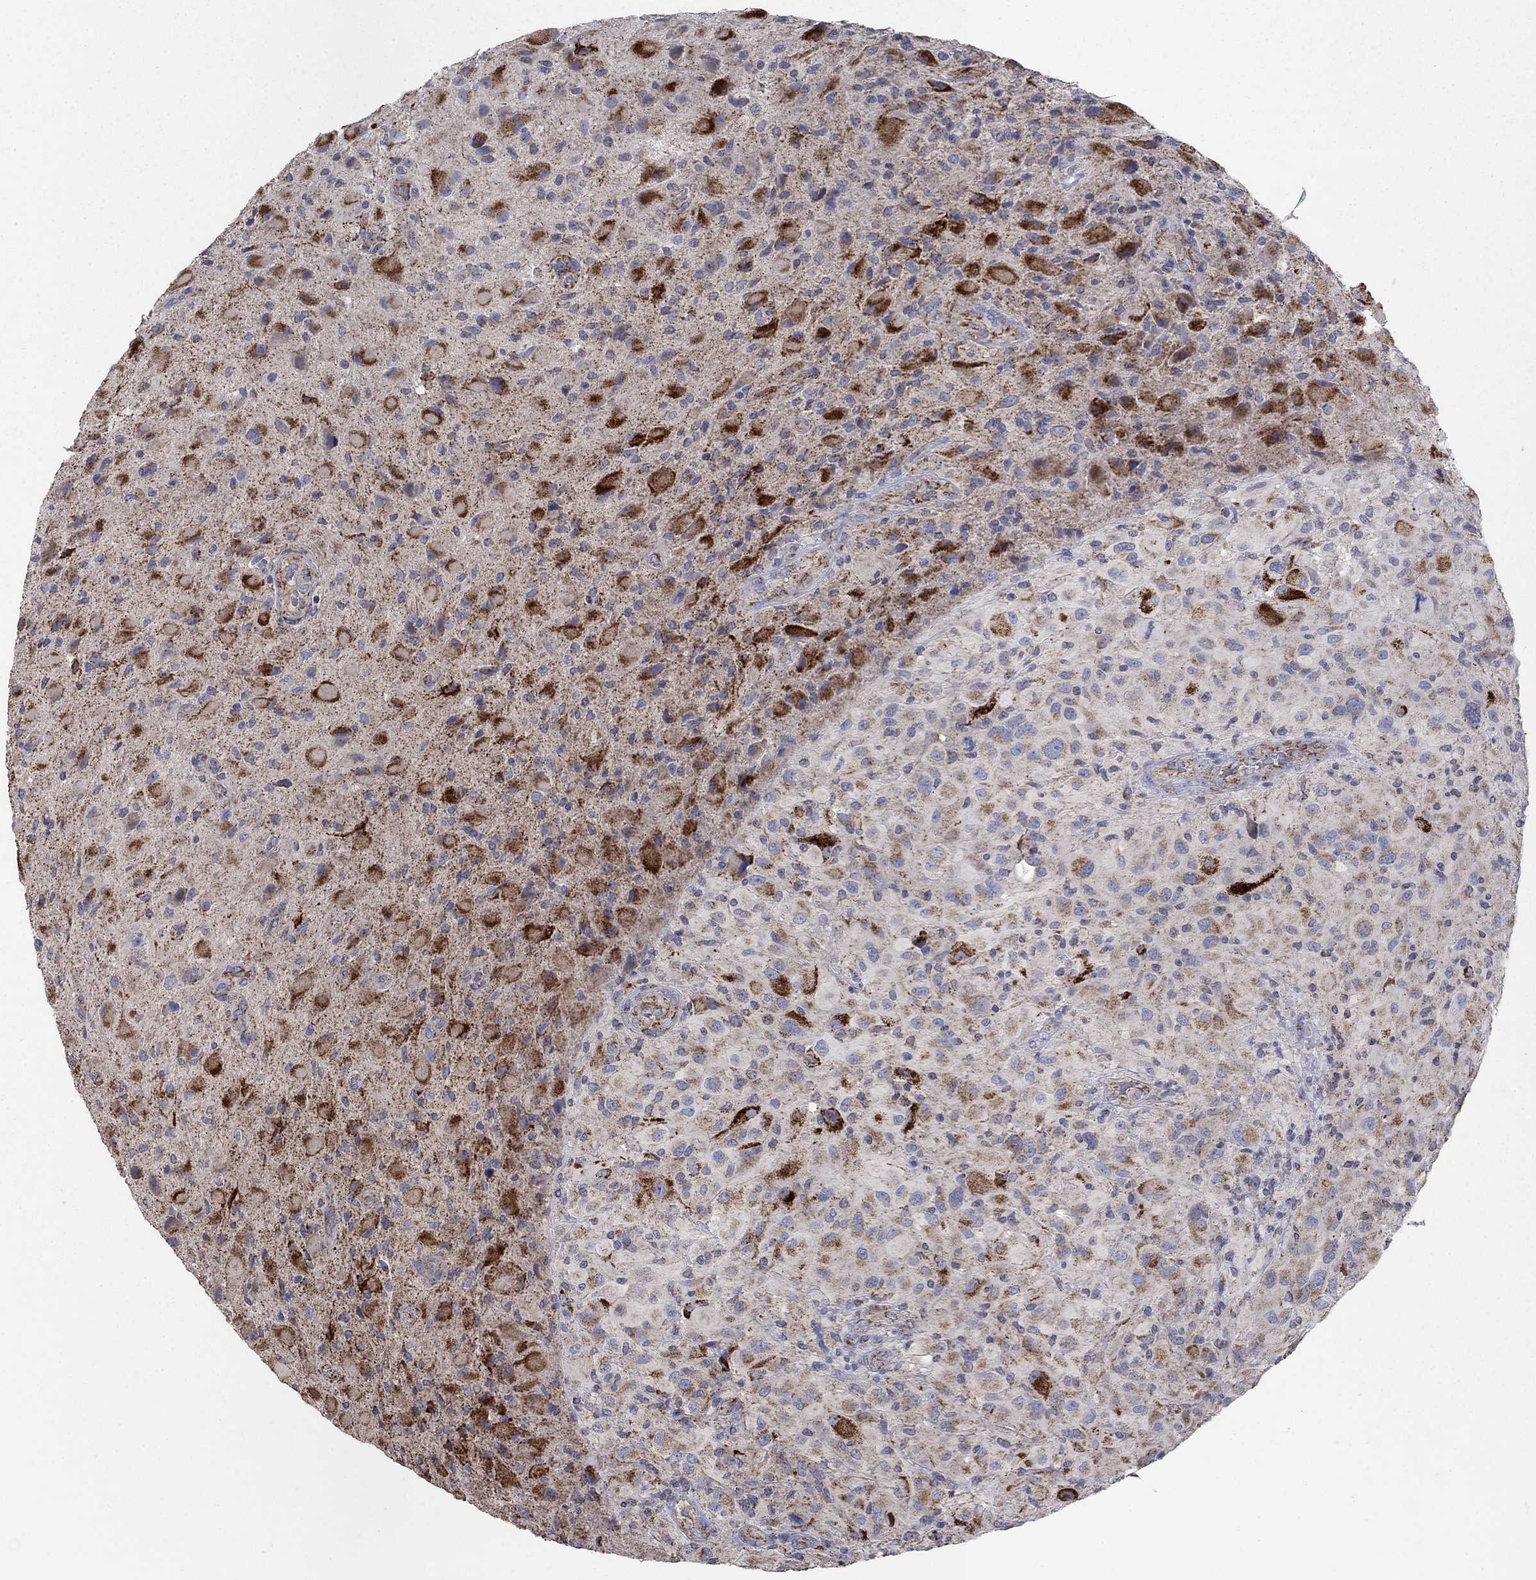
{"staining": {"intensity": "strong", "quantity": "25%-75%", "location": "cytoplasmic/membranous"}, "tissue": "glioma", "cell_type": "Tumor cells", "image_type": "cancer", "snomed": [{"axis": "morphology", "description": "Glioma, malignant, High grade"}, {"axis": "topography", "description": "Cerebral cortex"}], "caption": "The immunohistochemical stain labels strong cytoplasmic/membranous positivity in tumor cells of malignant high-grade glioma tissue.", "gene": "PNPLA2", "patient": {"sex": "male", "age": 35}}